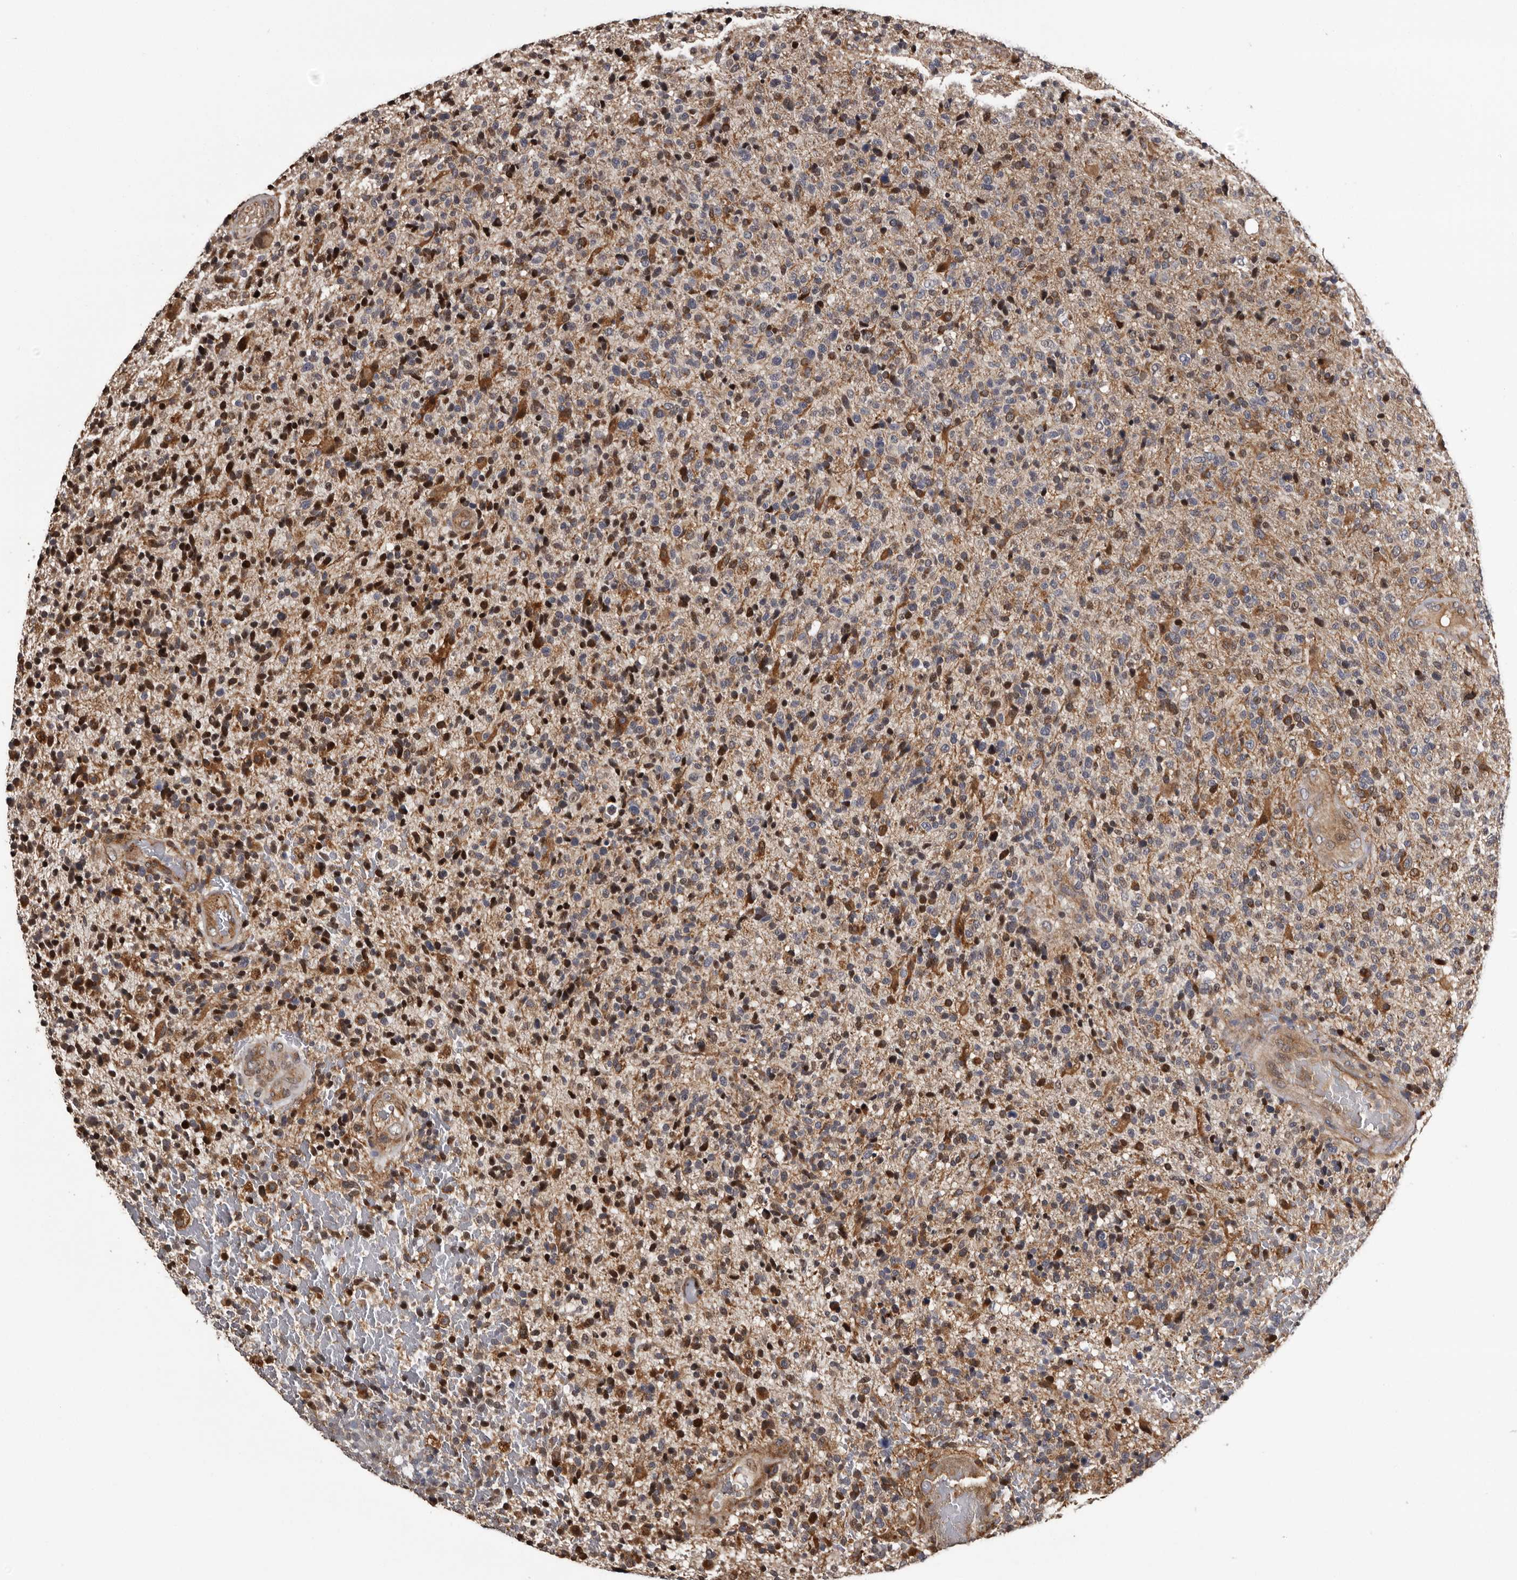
{"staining": {"intensity": "moderate", "quantity": "25%-75%", "location": "cytoplasmic/membranous,nuclear"}, "tissue": "glioma", "cell_type": "Tumor cells", "image_type": "cancer", "snomed": [{"axis": "morphology", "description": "Glioma, malignant, High grade"}, {"axis": "topography", "description": "Brain"}], "caption": "The histopathology image exhibits immunohistochemical staining of glioma. There is moderate cytoplasmic/membranous and nuclear expression is seen in about 25%-75% of tumor cells. (IHC, brightfield microscopy, high magnification).", "gene": "SERTAD4", "patient": {"sex": "male", "age": 72}}